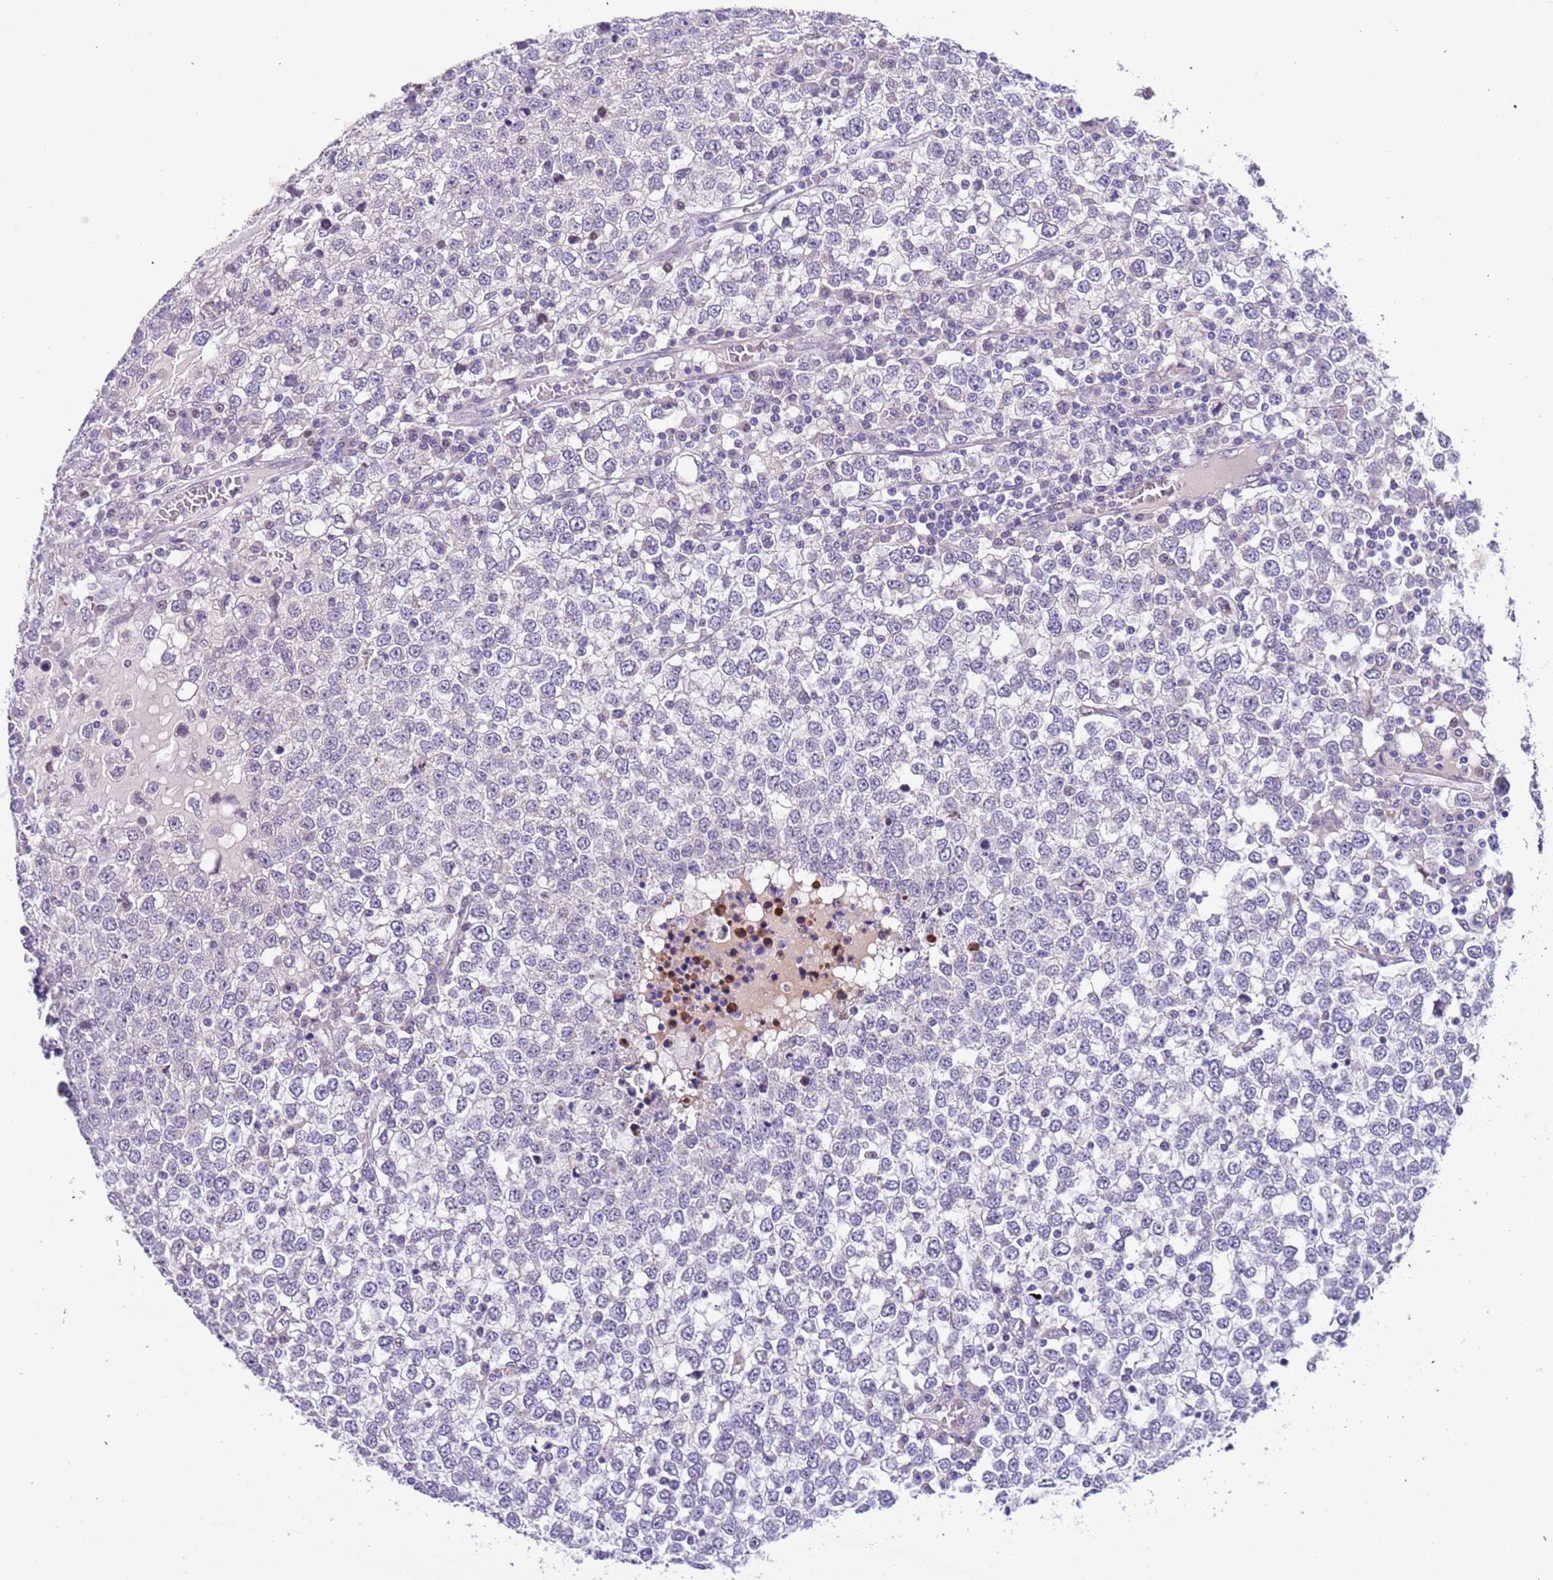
{"staining": {"intensity": "negative", "quantity": "none", "location": "none"}, "tissue": "testis cancer", "cell_type": "Tumor cells", "image_type": "cancer", "snomed": [{"axis": "morphology", "description": "Seminoma, NOS"}, {"axis": "topography", "description": "Testis"}], "caption": "Immunohistochemistry (IHC) of human testis cancer (seminoma) reveals no staining in tumor cells. Brightfield microscopy of immunohistochemistry stained with DAB (3,3'-diaminobenzidine) (brown) and hematoxylin (blue), captured at high magnification.", "gene": "PLEKHH1", "patient": {"sex": "male", "age": 65}}